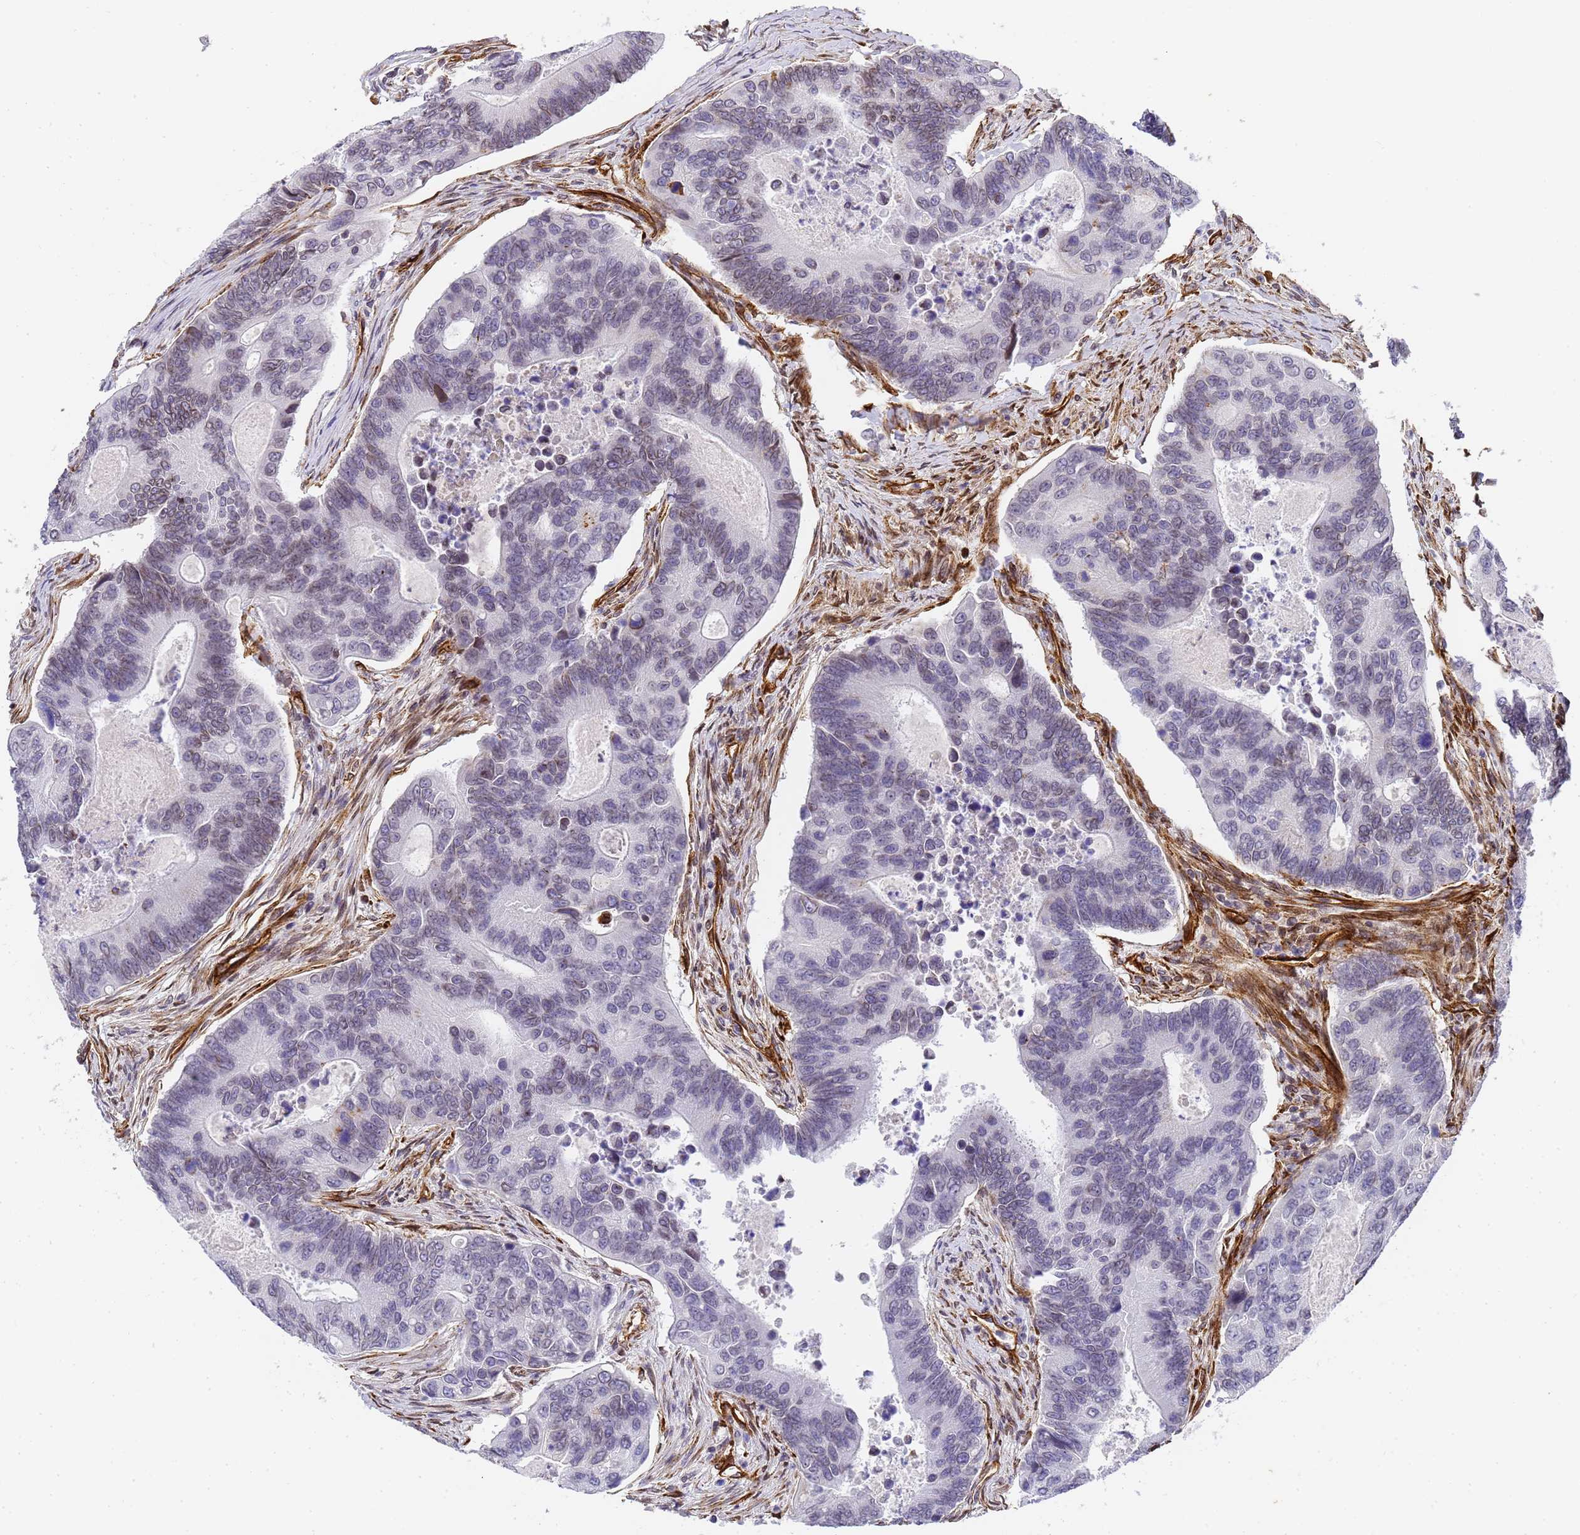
{"staining": {"intensity": "negative", "quantity": "none", "location": "none"}, "tissue": "colorectal cancer", "cell_type": "Tumor cells", "image_type": "cancer", "snomed": [{"axis": "morphology", "description": "Adenocarcinoma, NOS"}, {"axis": "topography", "description": "Colon"}], "caption": "Immunohistochemical staining of colorectal adenocarcinoma demonstrates no significant staining in tumor cells.", "gene": "IGFBP7", "patient": {"sex": "female", "age": 67}}